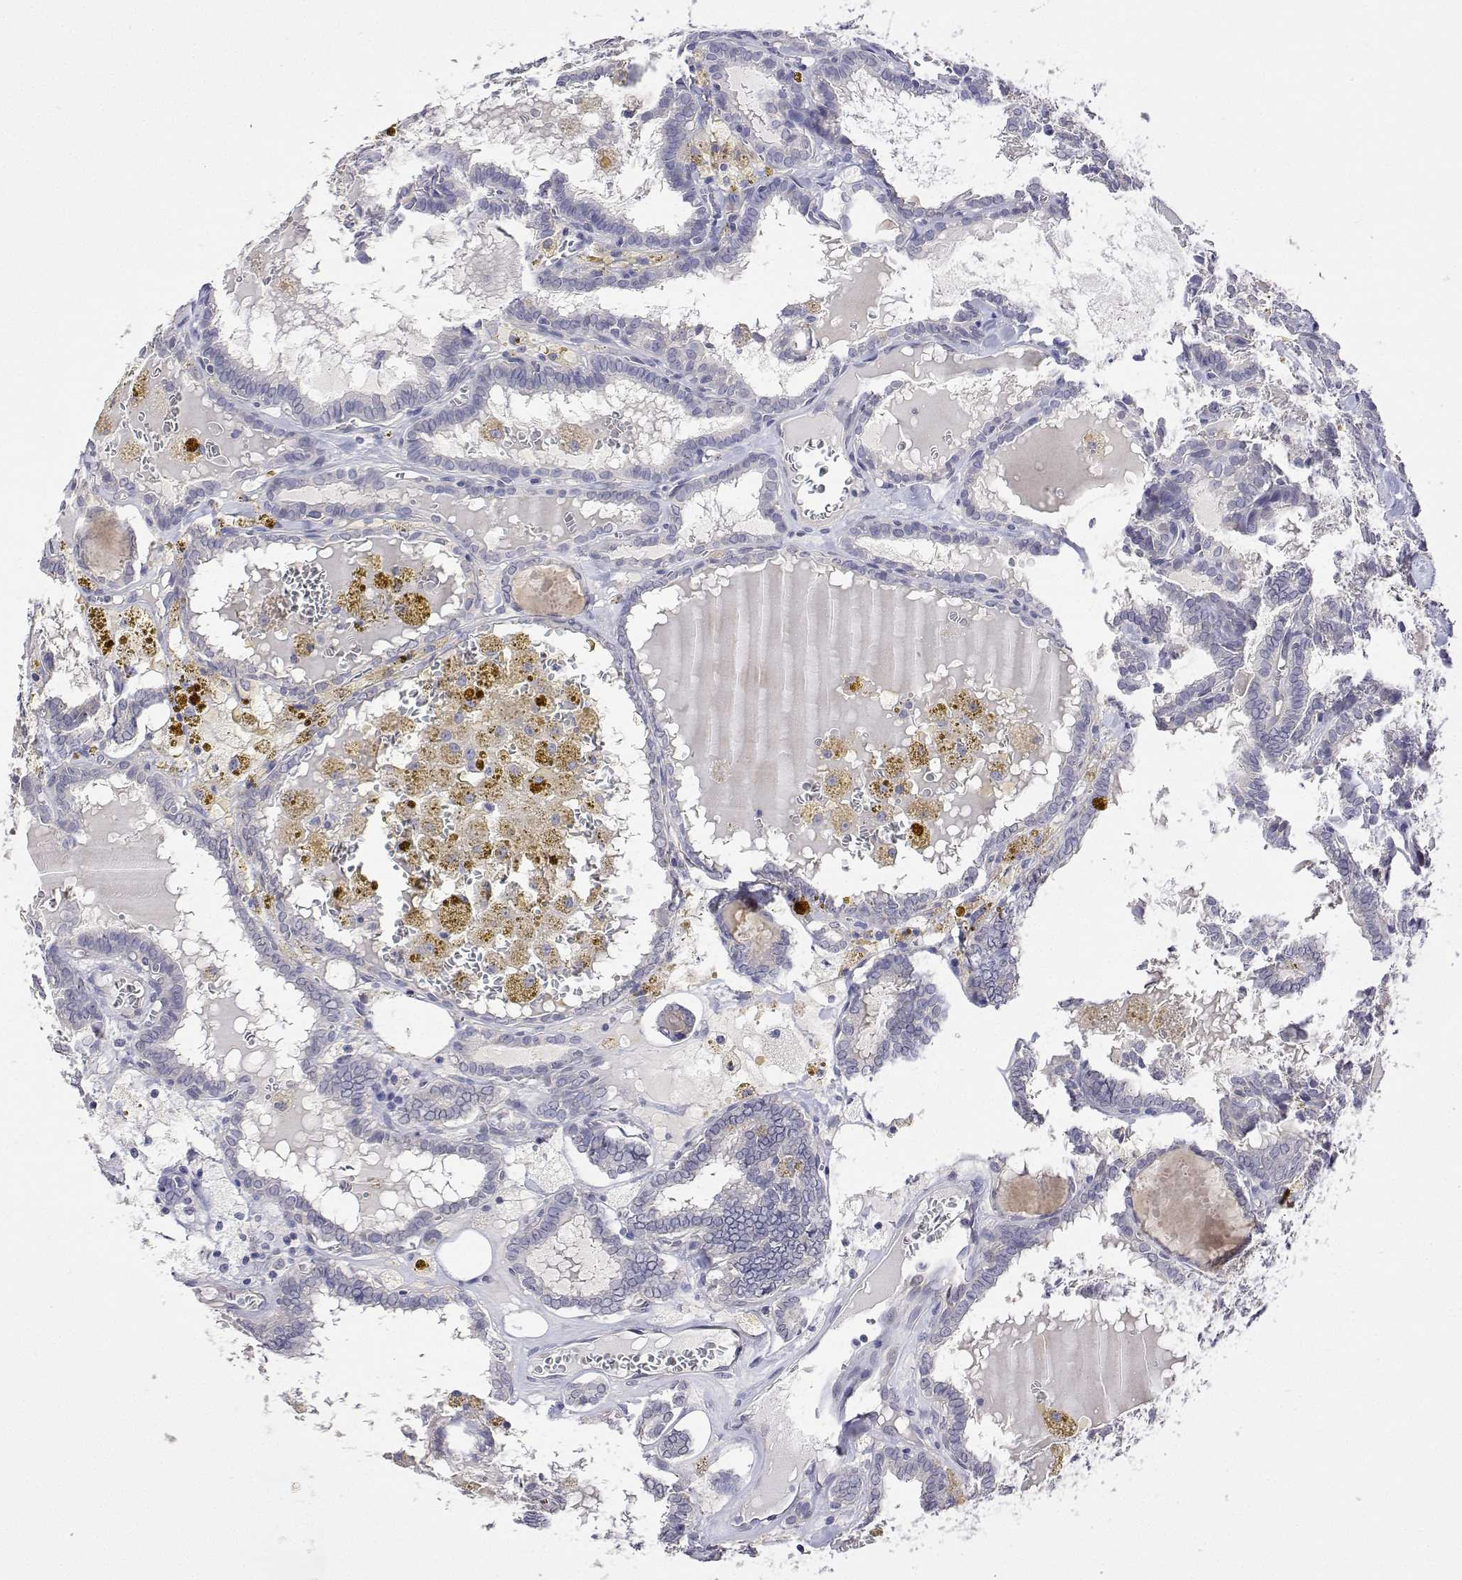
{"staining": {"intensity": "negative", "quantity": "none", "location": "none"}, "tissue": "thyroid cancer", "cell_type": "Tumor cells", "image_type": "cancer", "snomed": [{"axis": "morphology", "description": "Papillary adenocarcinoma, NOS"}, {"axis": "topography", "description": "Thyroid gland"}], "caption": "Tumor cells show no significant protein expression in thyroid cancer. Nuclei are stained in blue.", "gene": "PLCB1", "patient": {"sex": "female", "age": 39}}